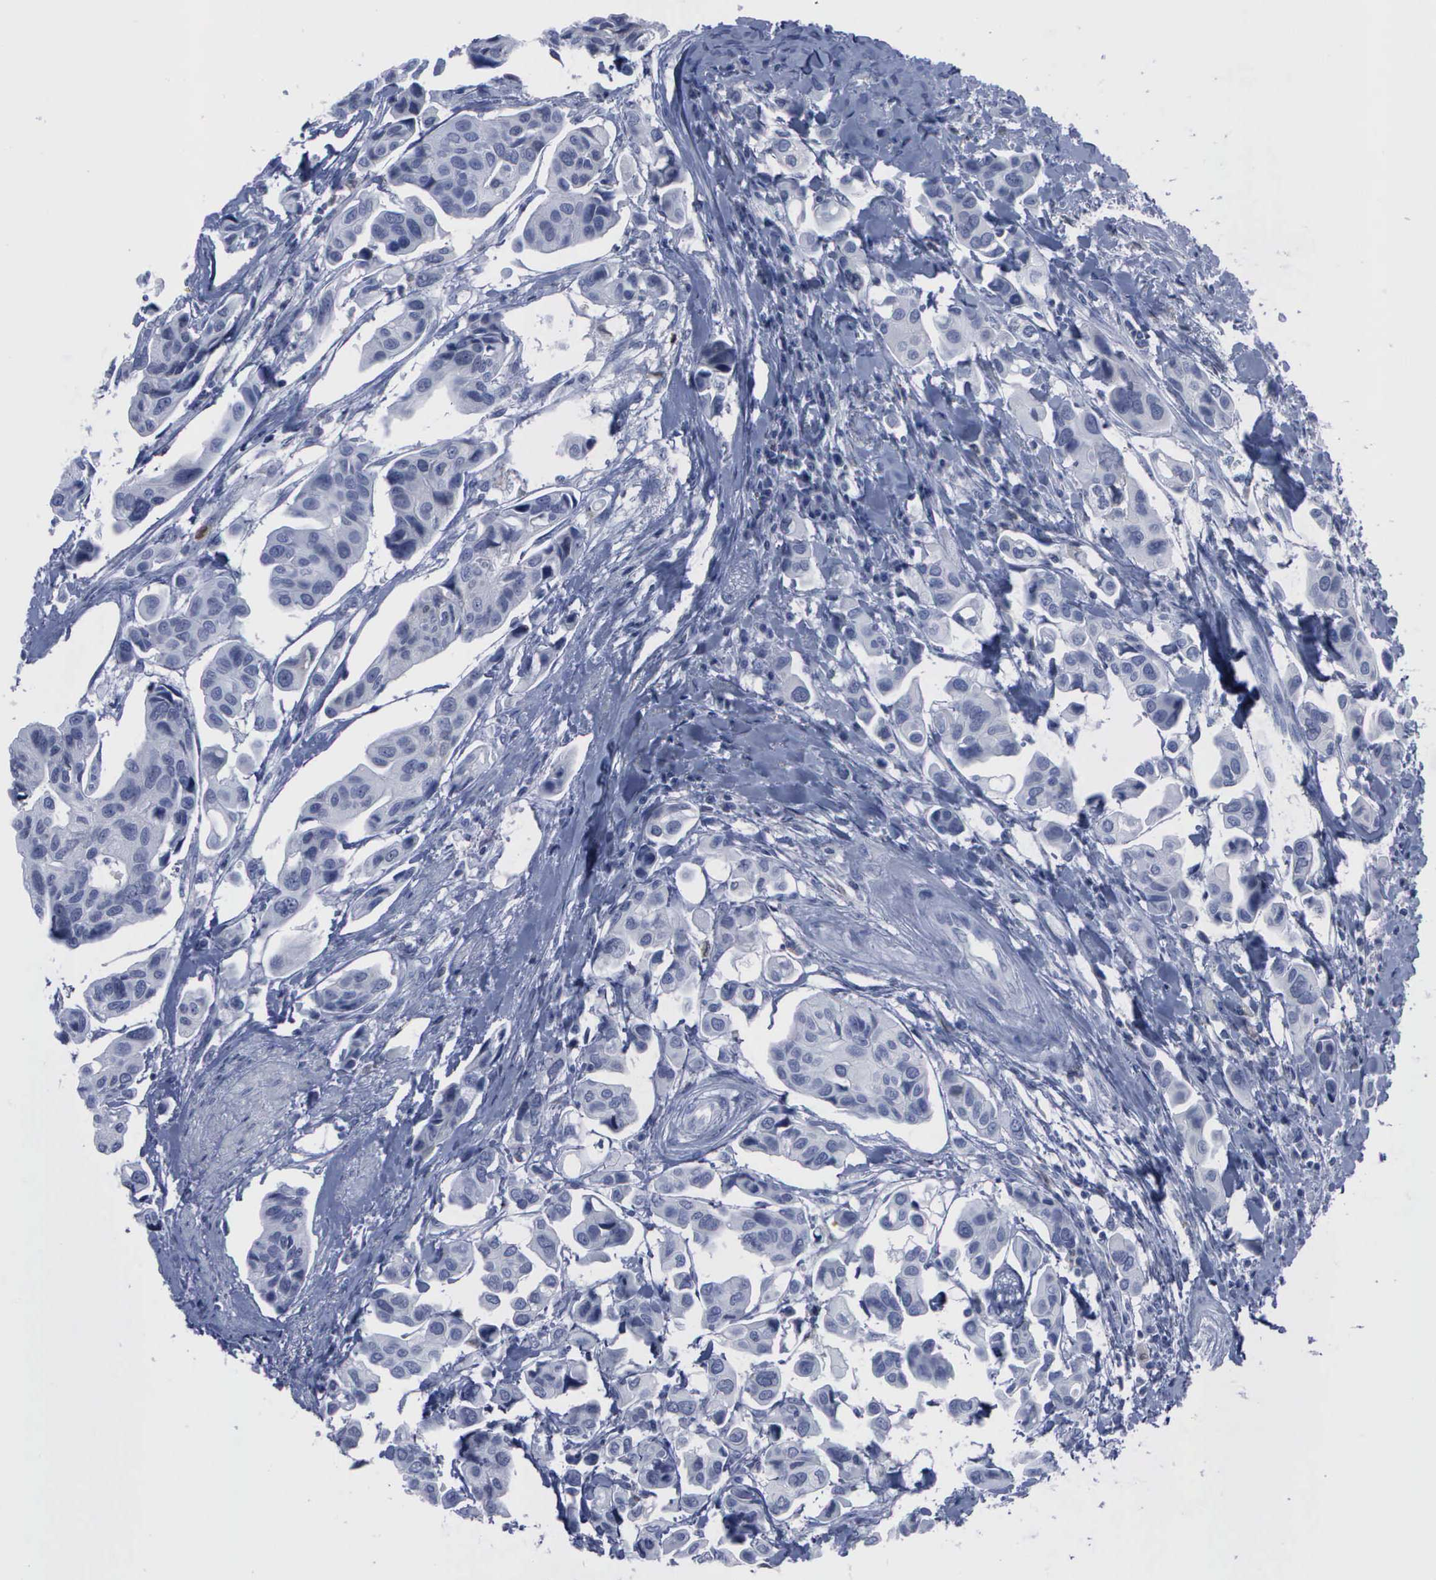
{"staining": {"intensity": "negative", "quantity": "none", "location": "none"}, "tissue": "urothelial cancer", "cell_type": "Tumor cells", "image_type": "cancer", "snomed": [{"axis": "morphology", "description": "Adenocarcinoma, NOS"}, {"axis": "topography", "description": "Urinary bladder"}], "caption": "High magnification brightfield microscopy of urothelial cancer stained with DAB (3,3'-diaminobenzidine) (brown) and counterstained with hematoxylin (blue): tumor cells show no significant positivity.", "gene": "CSTA", "patient": {"sex": "male", "age": 61}}